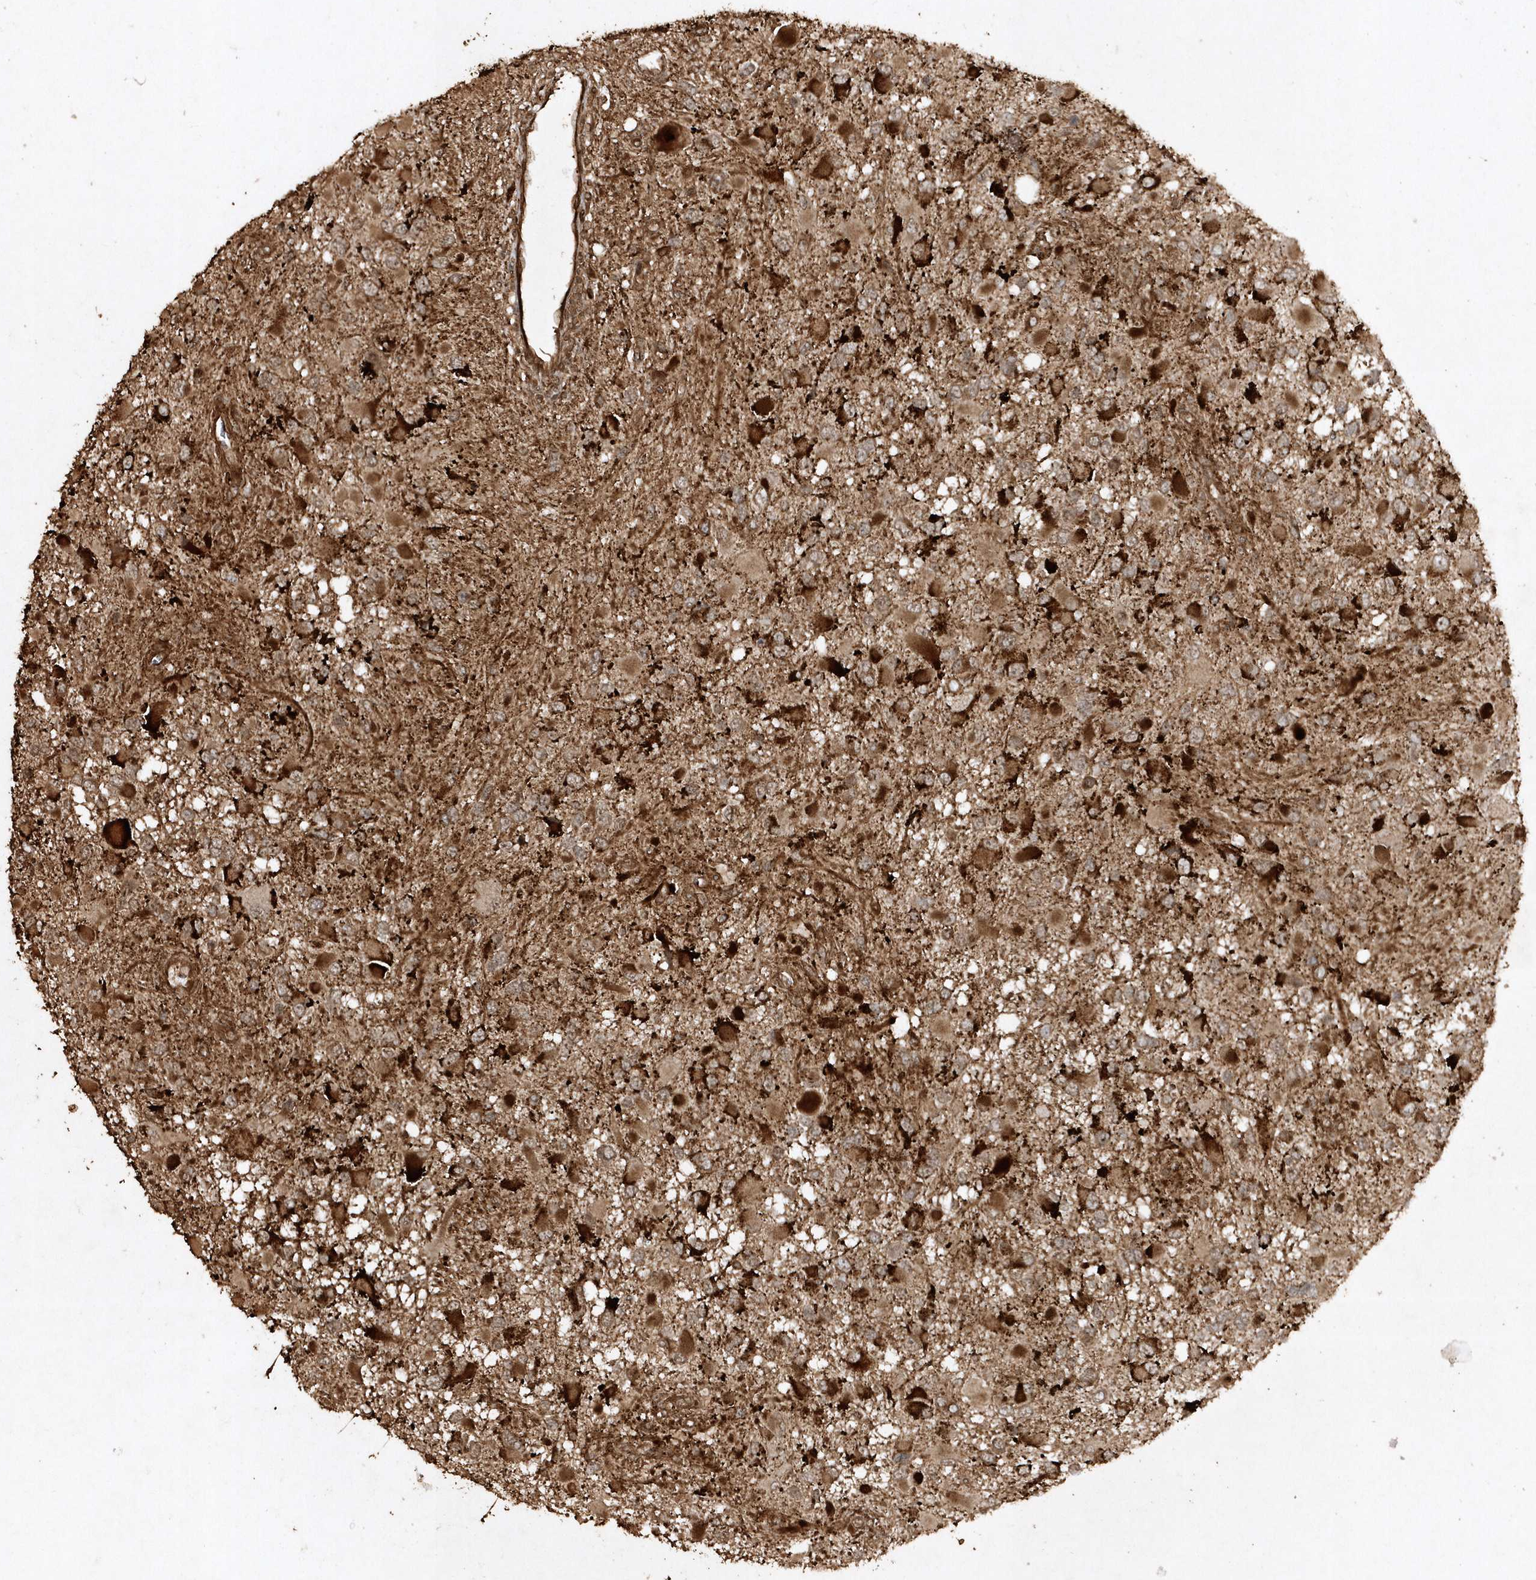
{"staining": {"intensity": "moderate", "quantity": ">75%", "location": "cytoplasmic/membranous"}, "tissue": "glioma", "cell_type": "Tumor cells", "image_type": "cancer", "snomed": [{"axis": "morphology", "description": "Glioma, malignant, High grade"}, {"axis": "topography", "description": "Brain"}], "caption": "Protein staining displays moderate cytoplasmic/membranous positivity in about >75% of tumor cells in glioma.", "gene": "AVPI1", "patient": {"sex": "male", "age": 53}}